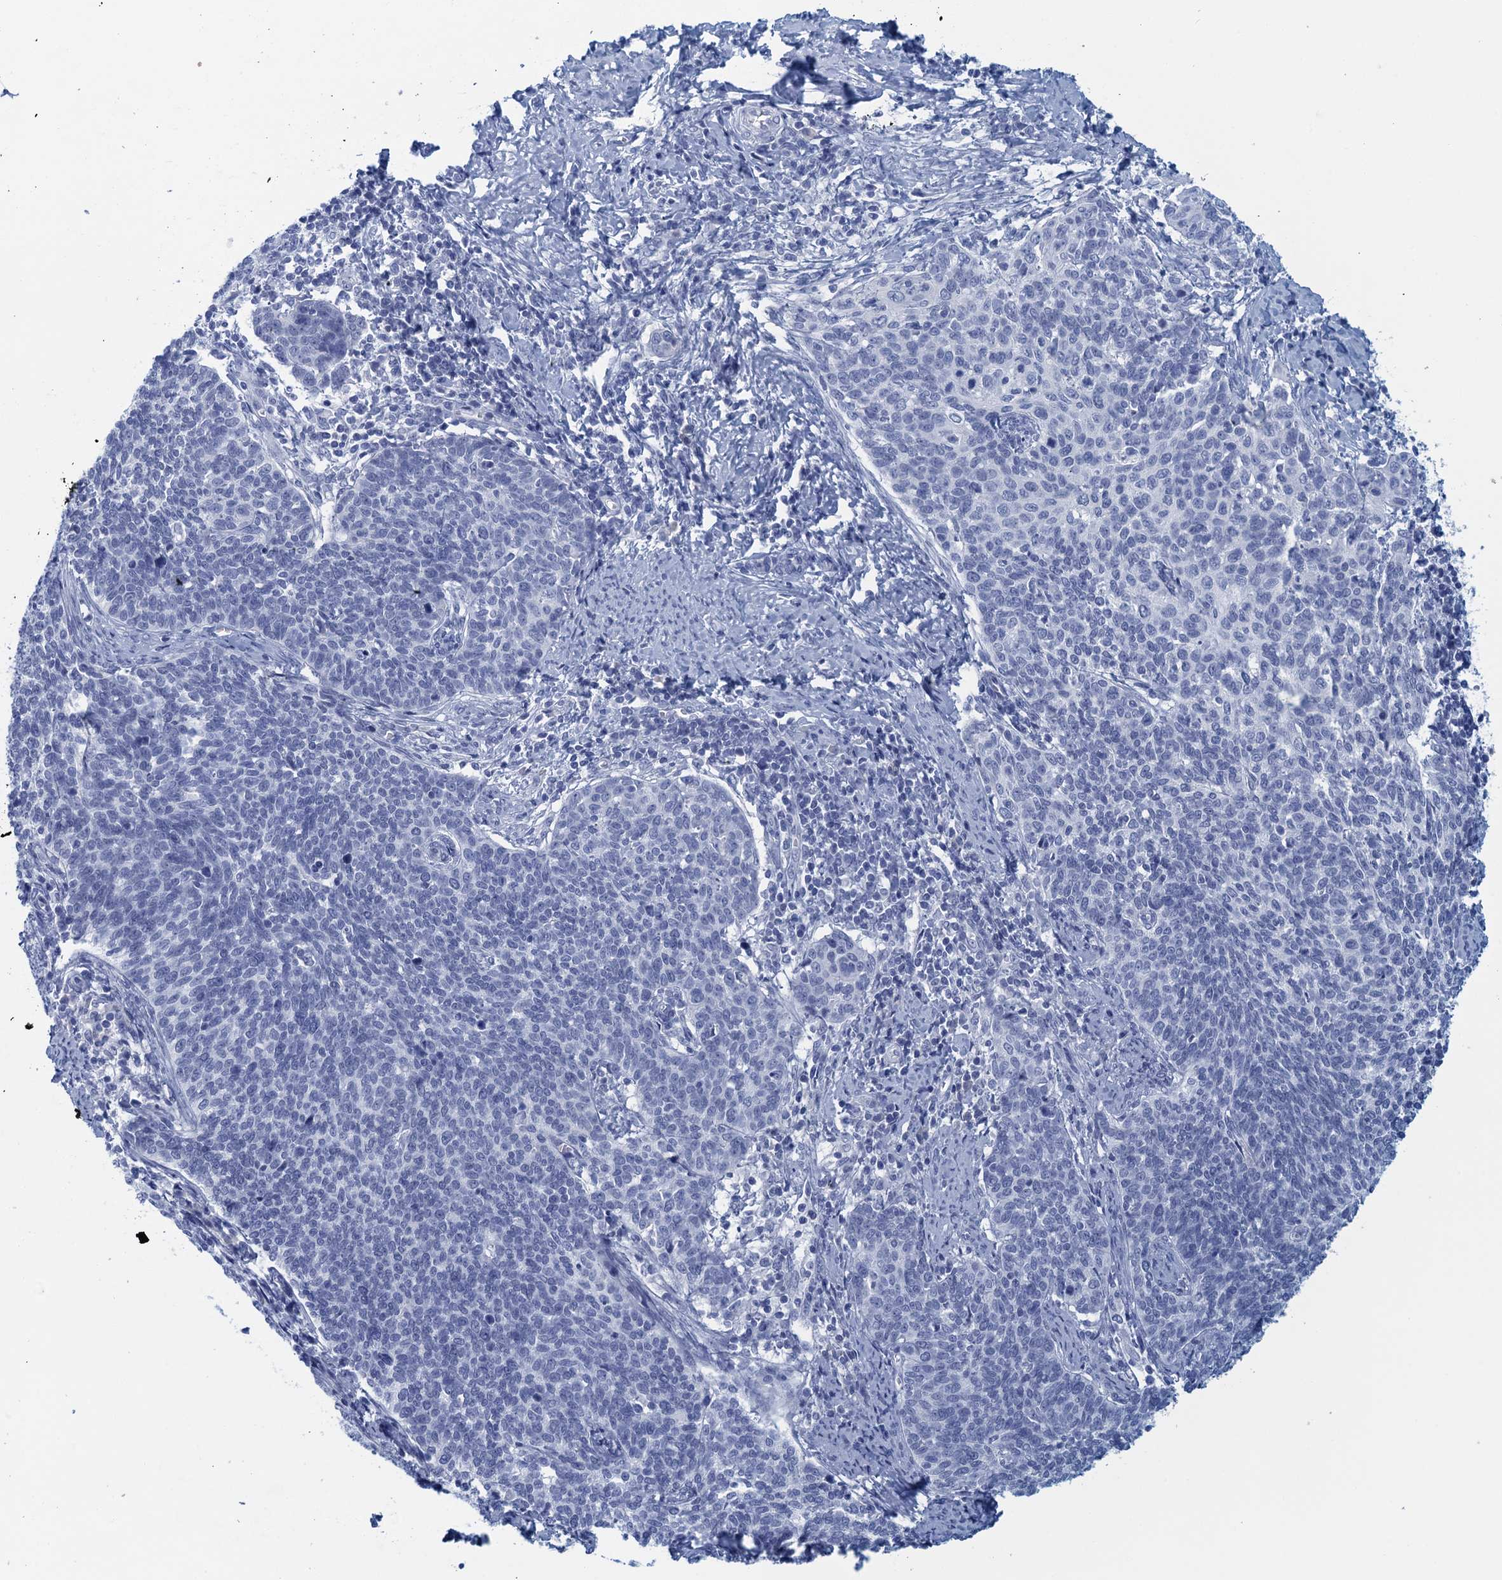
{"staining": {"intensity": "negative", "quantity": "none", "location": "none"}, "tissue": "cervical cancer", "cell_type": "Tumor cells", "image_type": "cancer", "snomed": [{"axis": "morphology", "description": "Squamous cell carcinoma, NOS"}, {"axis": "topography", "description": "Cervix"}], "caption": "This micrograph is of squamous cell carcinoma (cervical) stained with immunohistochemistry to label a protein in brown with the nuclei are counter-stained blue. There is no positivity in tumor cells.", "gene": "CYP51A1", "patient": {"sex": "female", "age": 39}}